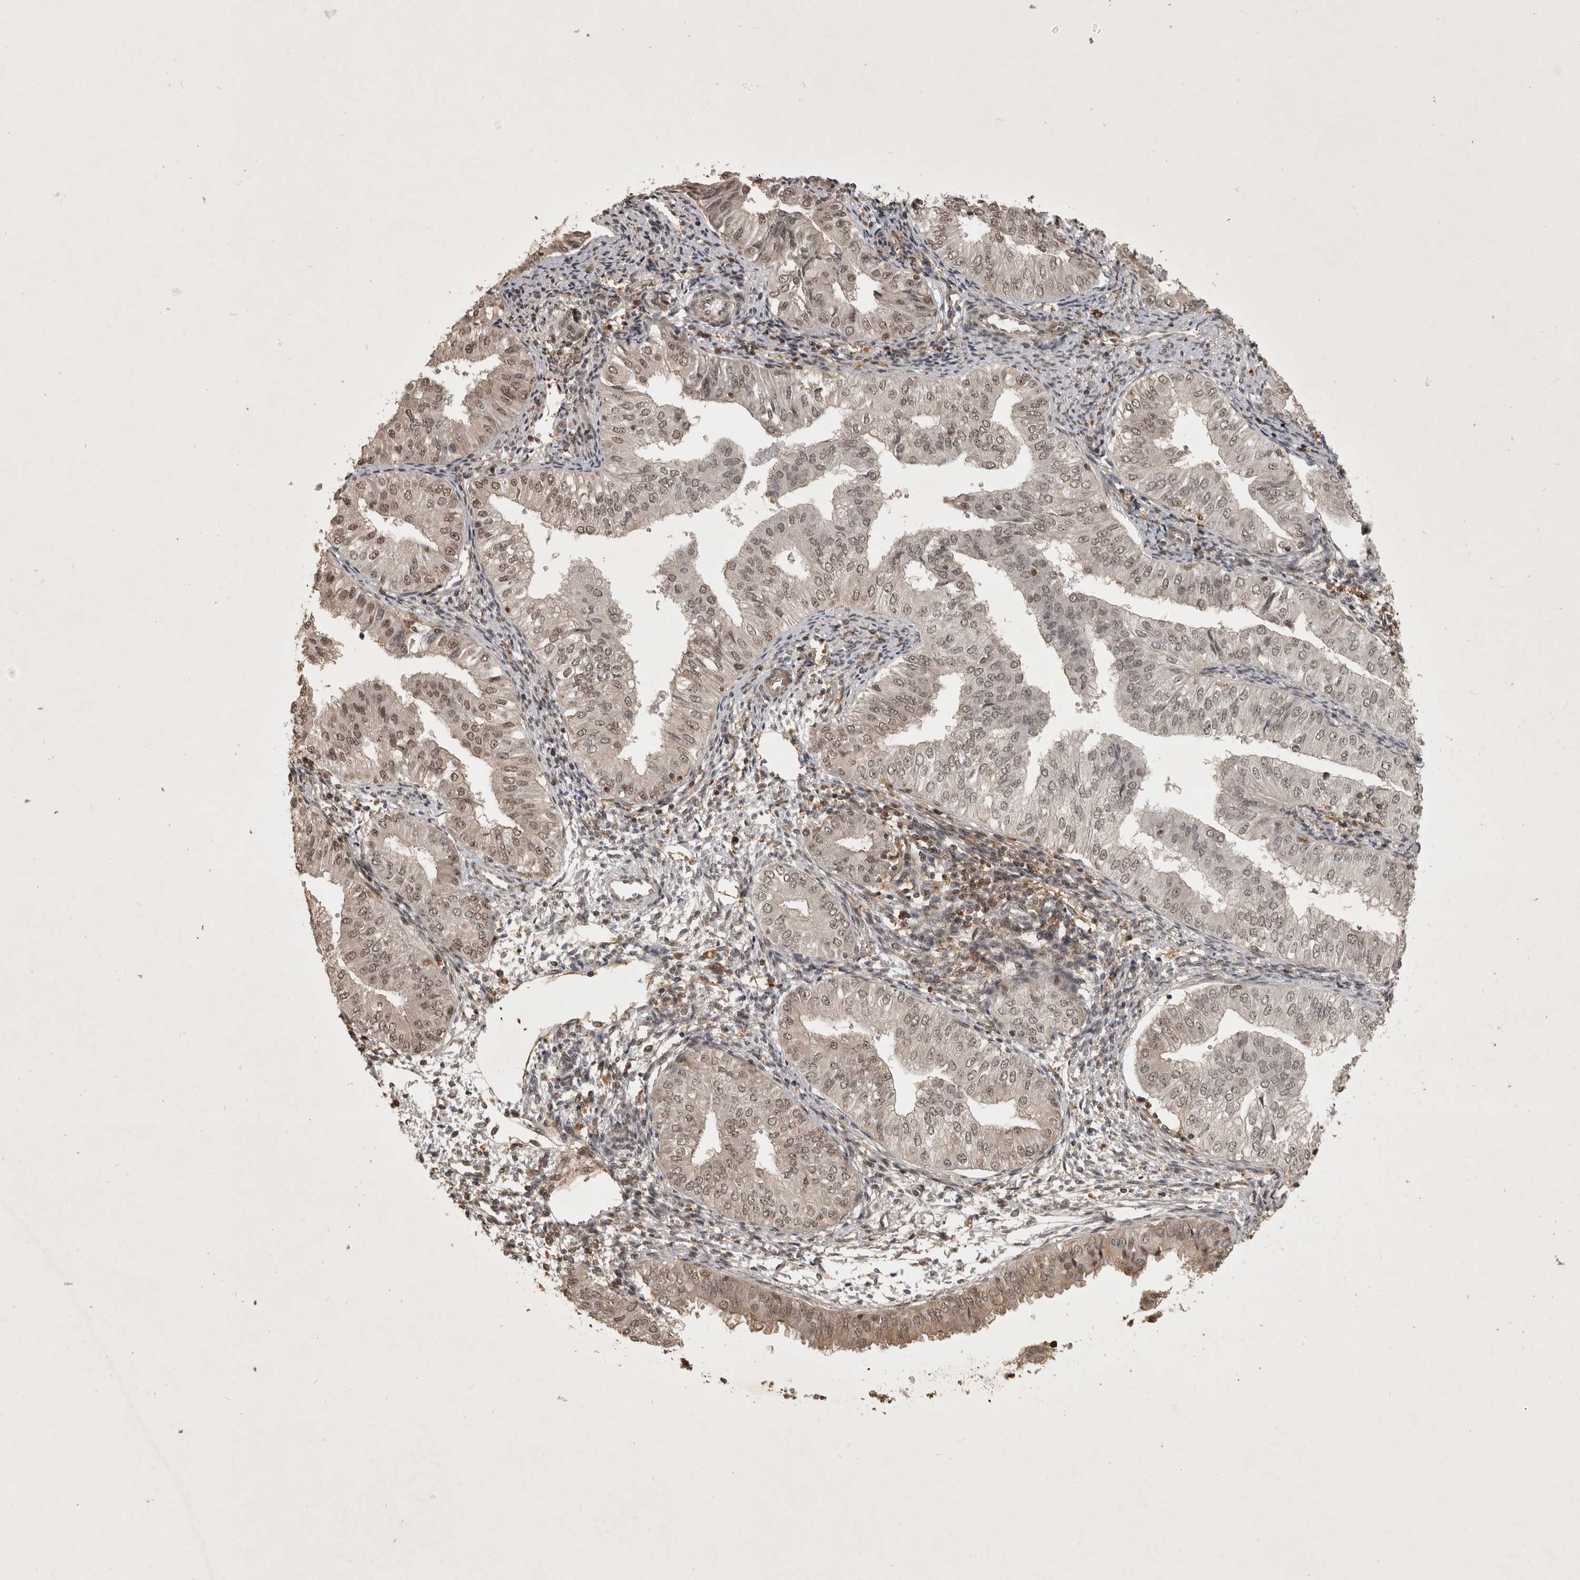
{"staining": {"intensity": "weak", "quantity": ">75%", "location": "nuclear"}, "tissue": "endometrial cancer", "cell_type": "Tumor cells", "image_type": "cancer", "snomed": [{"axis": "morphology", "description": "Normal tissue, NOS"}, {"axis": "morphology", "description": "Adenocarcinoma, NOS"}, {"axis": "topography", "description": "Endometrium"}], "caption": "Immunohistochemistry (IHC) of adenocarcinoma (endometrial) shows low levels of weak nuclear staining in about >75% of tumor cells.", "gene": "CBLL1", "patient": {"sex": "female", "age": 53}}